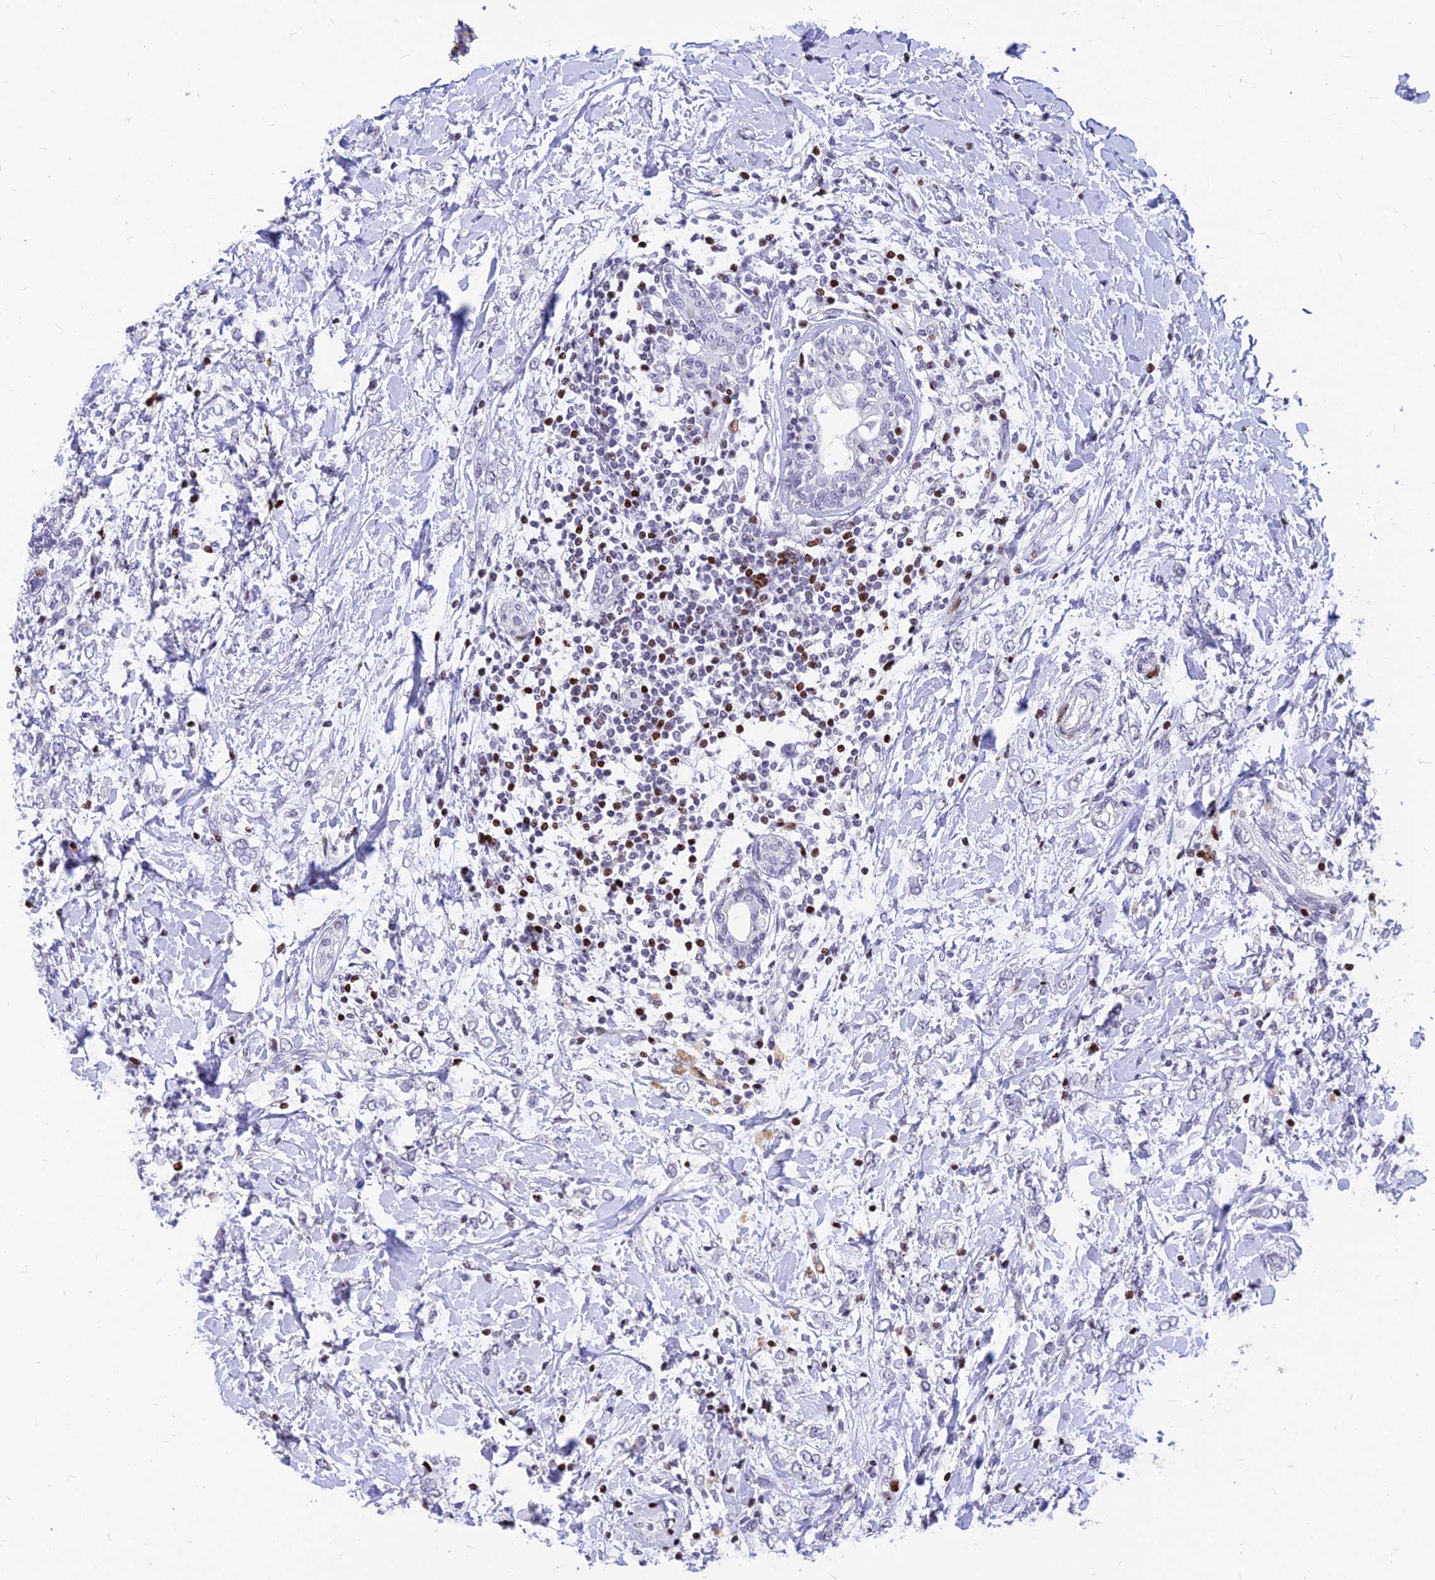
{"staining": {"intensity": "negative", "quantity": "none", "location": "none"}, "tissue": "breast cancer", "cell_type": "Tumor cells", "image_type": "cancer", "snomed": [{"axis": "morphology", "description": "Normal tissue, NOS"}, {"axis": "morphology", "description": "Lobular carcinoma"}, {"axis": "topography", "description": "Breast"}], "caption": "Tumor cells are negative for brown protein staining in lobular carcinoma (breast). (DAB (3,3'-diaminobenzidine) immunohistochemistry (IHC) visualized using brightfield microscopy, high magnification).", "gene": "PRPS1", "patient": {"sex": "female", "age": 47}}